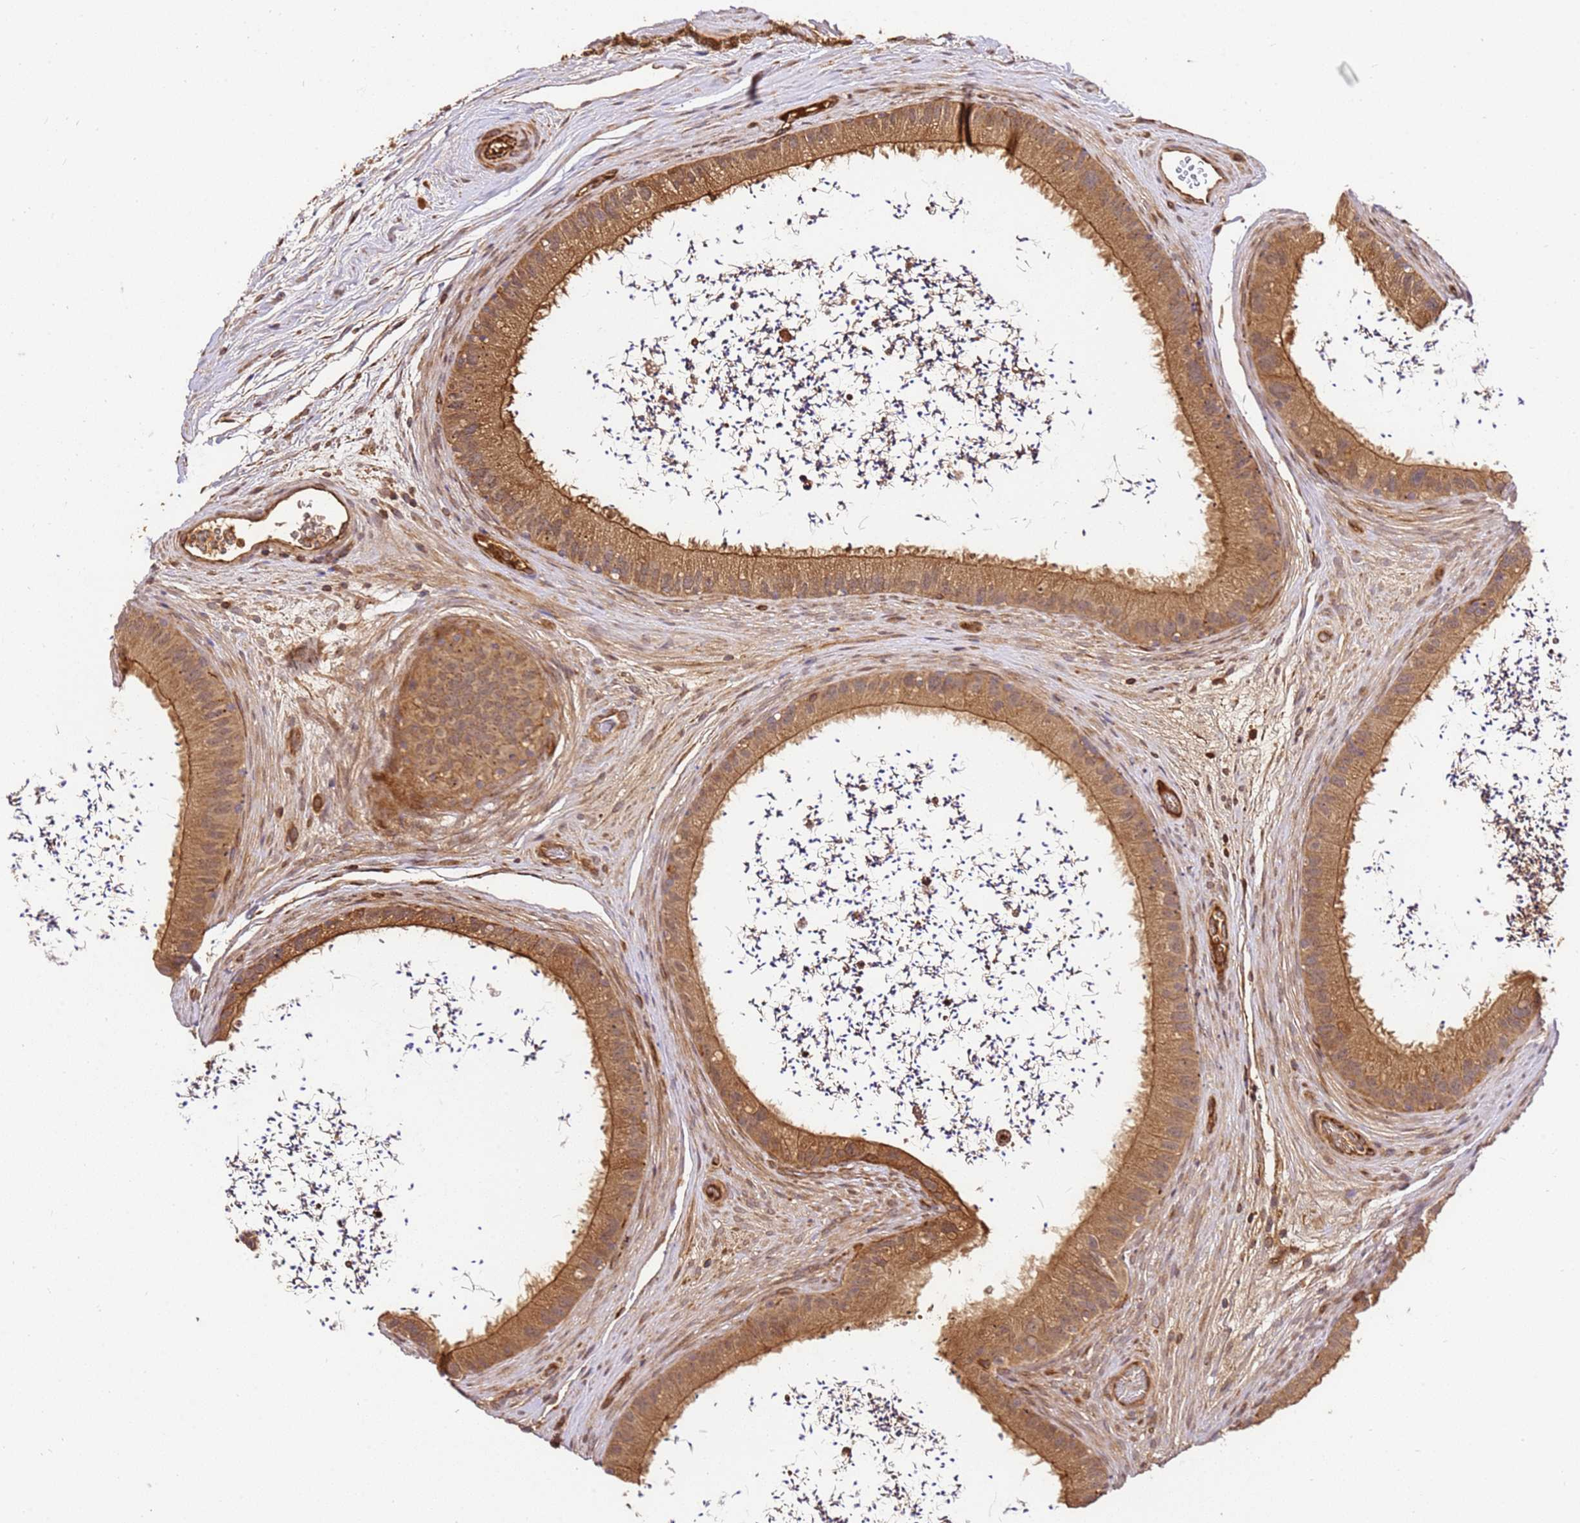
{"staining": {"intensity": "moderate", "quantity": ">75%", "location": "cytoplasmic/membranous"}, "tissue": "epididymis", "cell_type": "Glandular cells", "image_type": "normal", "snomed": [{"axis": "morphology", "description": "Normal tissue, NOS"}, {"axis": "topography", "description": "Epididymis, spermatic cord, NOS"}], "caption": "A brown stain highlights moderate cytoplasmic/membranous staining of a protein in glandular cells of benign epididymis. The protein is shown in brown color, while the nuclei are stained blue.", "gene": "KATNAL2", "patient": {"sex": "male", "age": 50}}